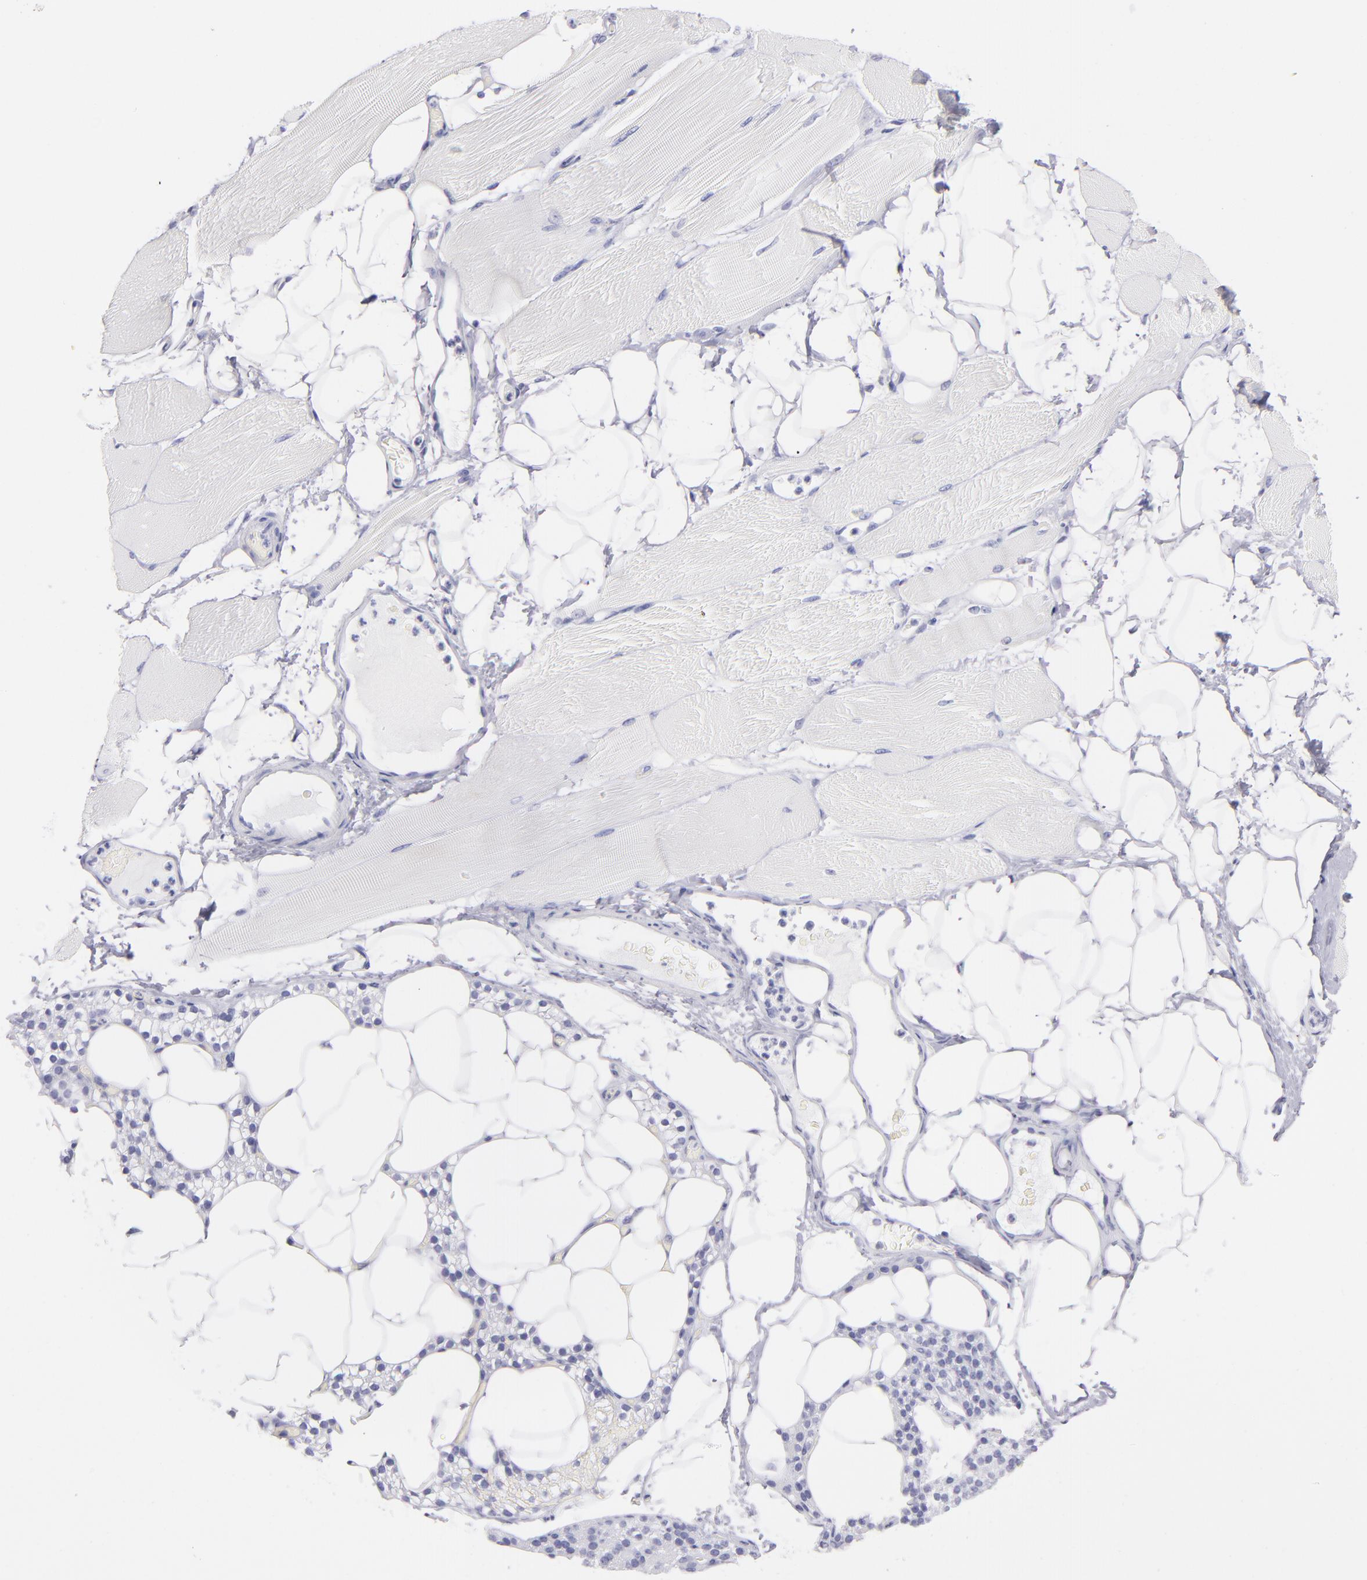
{"staining": {"intensity": "negative", "quantity": "none", "location": "none"}, "tissue": "skeletal muscle", "cell_type": "Myocytes", "image_type": "normal", "snomed": [{"axis": "morphology", "description": "Normal tissue, NOS"}, {"axis": "topography", "description": "Skeletal muscle"}, {"axis": "topography", "description": "Parathyroid gland"}], "caption": "An immunohistochemistry (IHC) micrograph of unremarkable skeletal muscle is shown. There is no staining in myocytes of skeletal muscle.", "gene": "PRPH", "patient": {"sex": "female", "age": 37}}